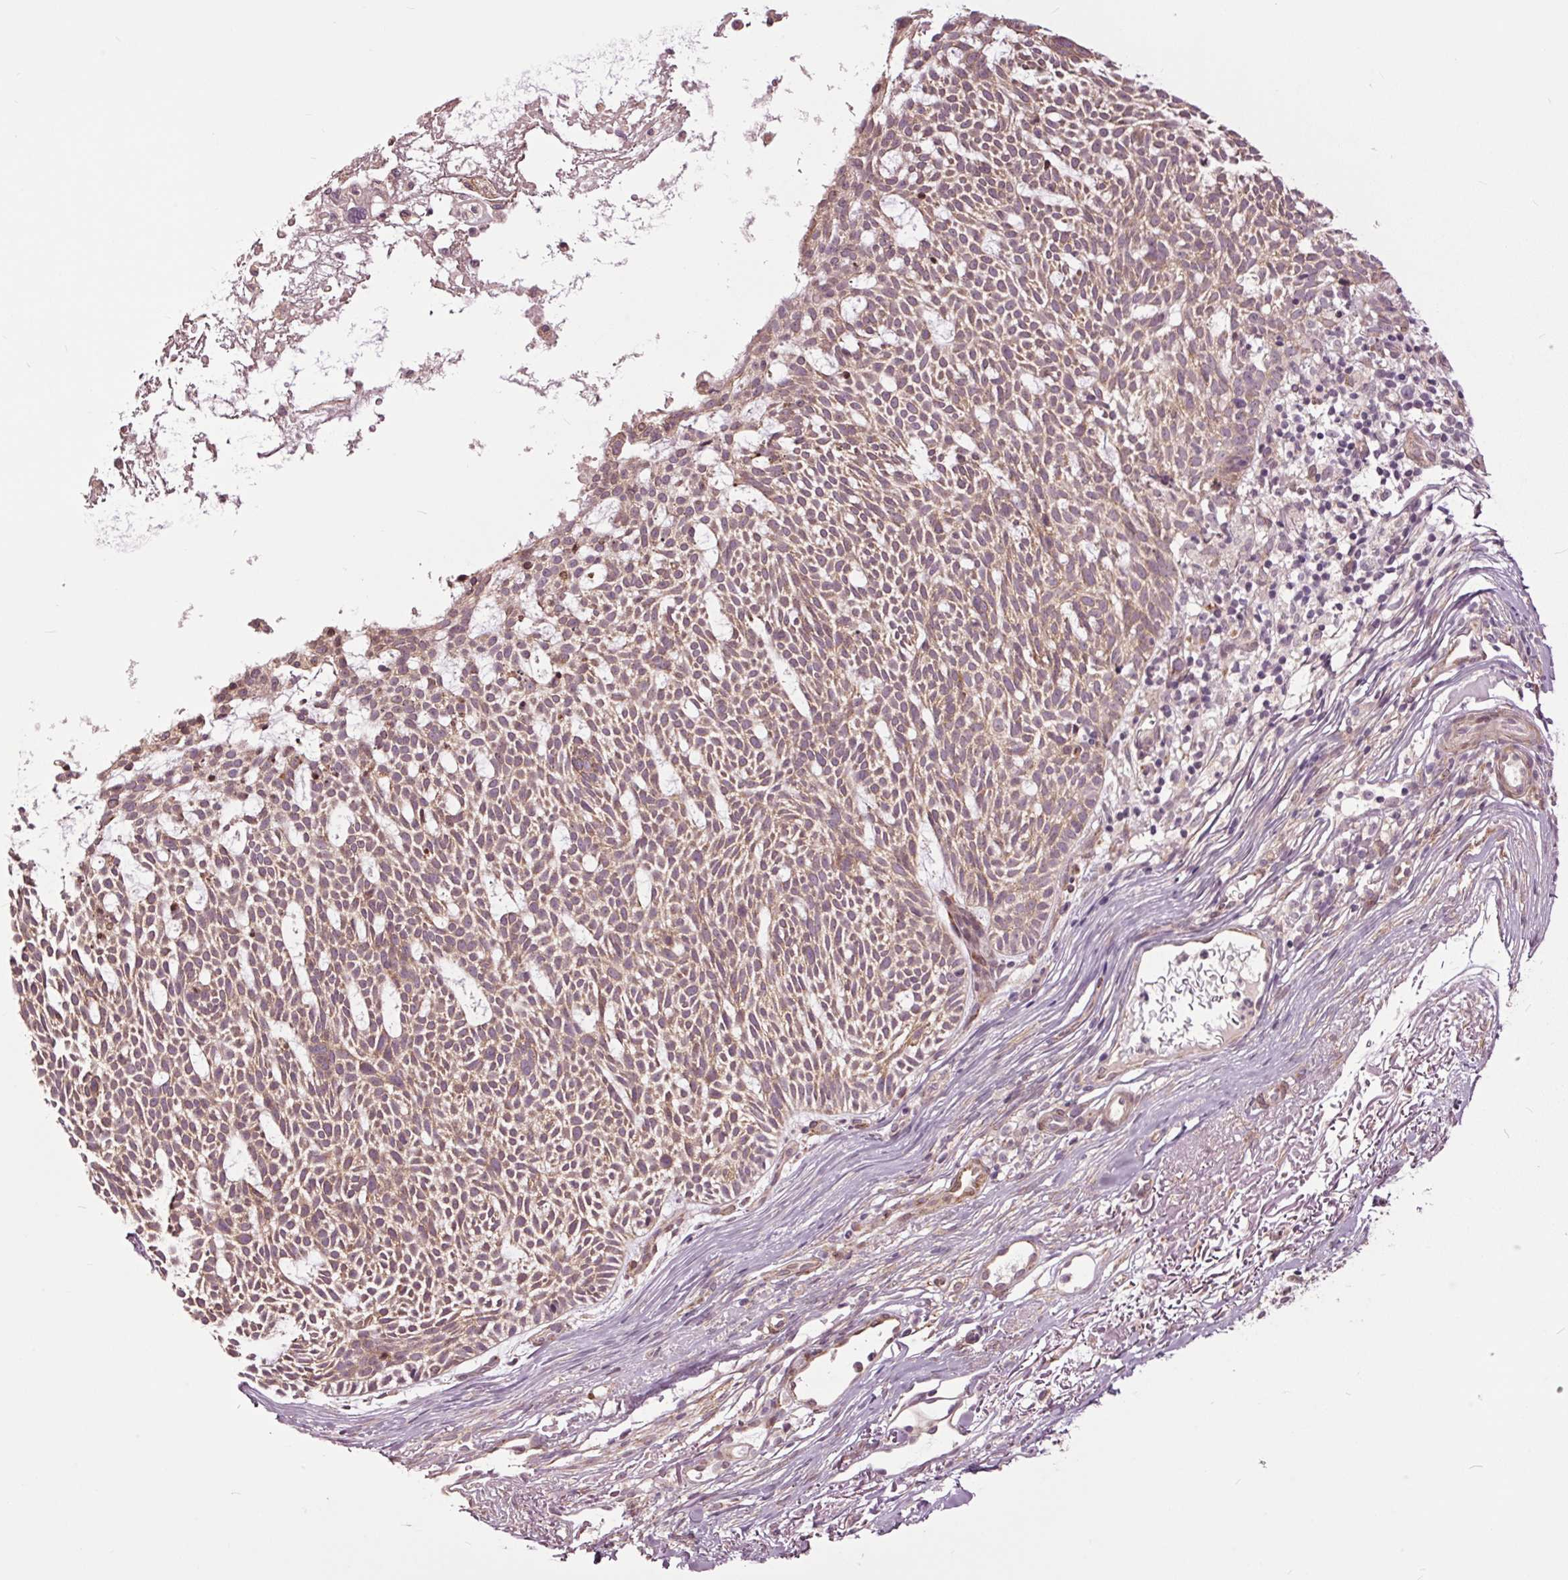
{"staining": {"intensity": "moderate", "quantity": "25%-75%", "location": "cytoplasmic/membranous"}, "tissue": "skin cancer", "cell_type": "Tumor cells", "image_type": "cancer", "snomed": [{"axis": "morphology", "description": "Normal tissue, NOS"}, {"axis": "morphology", "description": "Basal cell carcinoma"}, {"axis": "topography", "description": "Skin"}], "caption": "A histopathology image of human basal cell carcinoma (skin) stained for a protein reveals moderate cytoplasmic/membranous brown staining in tumor cells. (brown staining indicates protein expression, while blue staining denotes nuclei).", "gene": "HAUS5", "patient": {"sex": "male", "age": 68}}